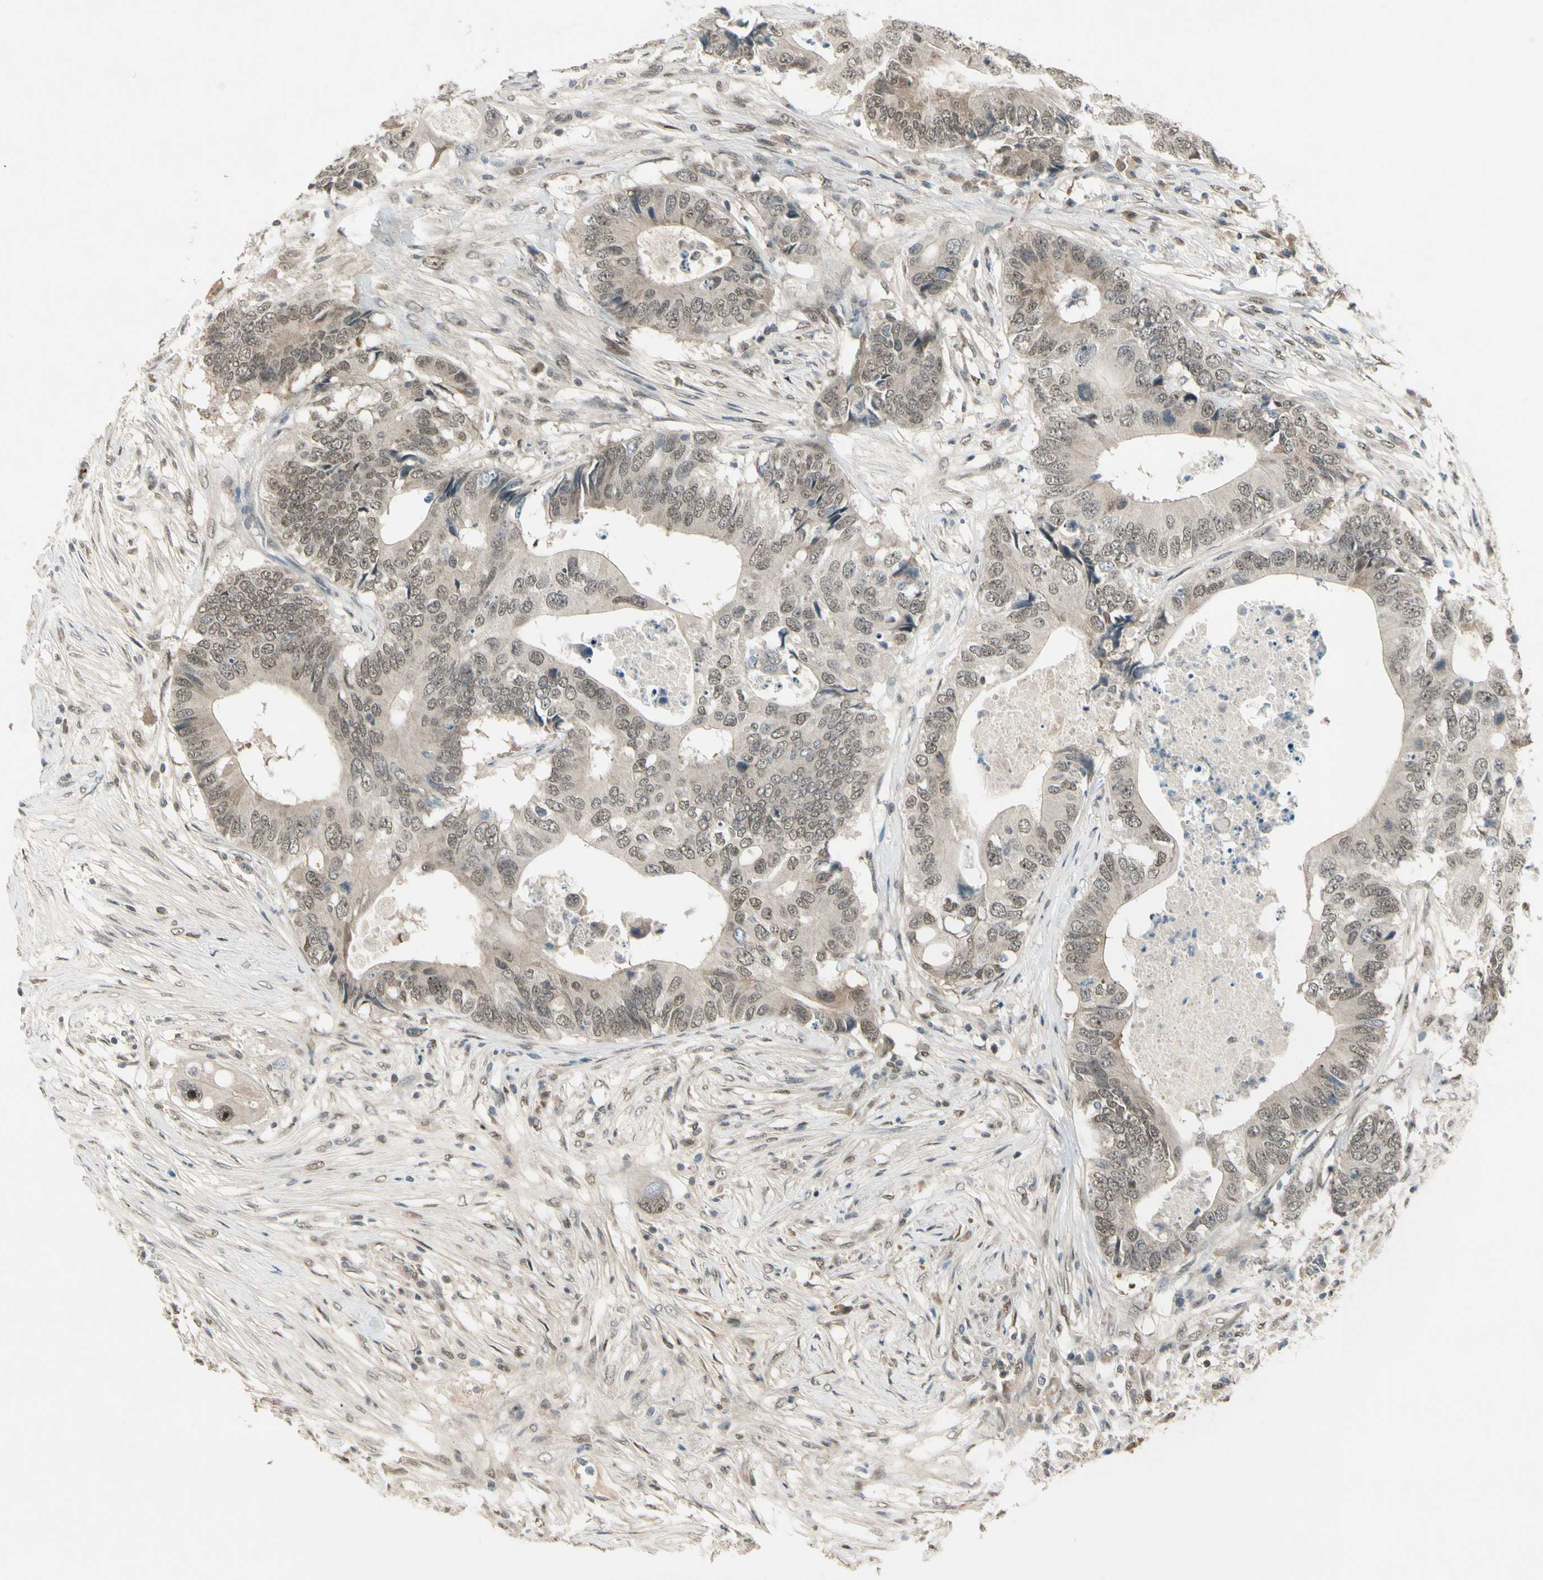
{"staining": {"intensity": "weak", "quantity": ">75%", "location": "nuclear"}, "tissue": "colorectal cancer", "cell_type": "Tumor cells", "image_type": "cancer", "snomed": [{"axis": "morphology", "description": "Adenocarcinoma, NOS"}, {"axis": "topography", "description": "Colon"}], "caption": "IHC histopathology image of neoplastic tissue: human adenocarcinoma (colorectal) stained using IHC displays low levels of weak protein expression localized specifically in the nuclear of tumor cells, appearing as a nuclear brown color.", "gene": "GTF3A", "patient": {"sex": "male", "age": 71}}